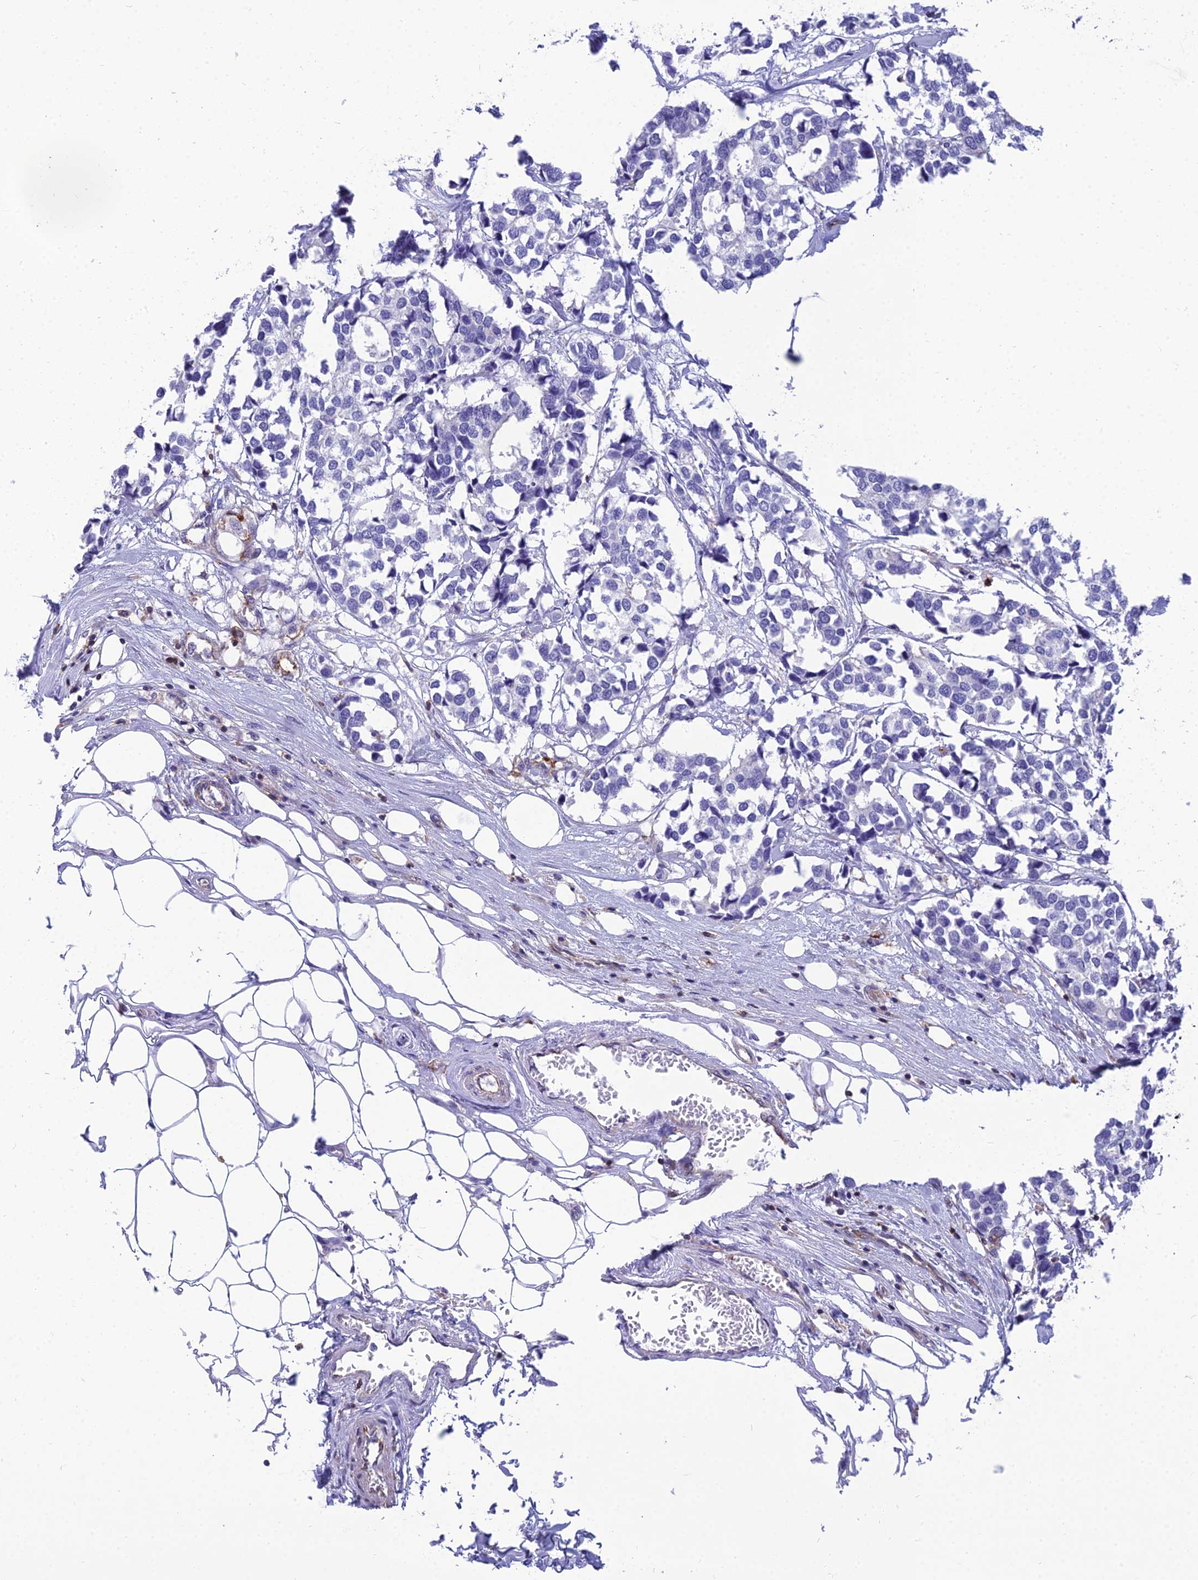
{"staining": {"intensity": "negative", "quantity": "none", "location": "none"}, "tissue": "breast cancer", "cell_type": "Tumor cells", "image_type": "cancer", "snomed": [{"axis": "morphology", "description": "Duct carcinoma"}, {"axis": "topography", "description": "Breast"}], "caption": "This is an IHC histopathology image of infiltrating ductal carcinoma (breast). There is no expression in tumor cells.", "gene": "PPP1R18", "patient": {"sex": "female", "age": 83}}